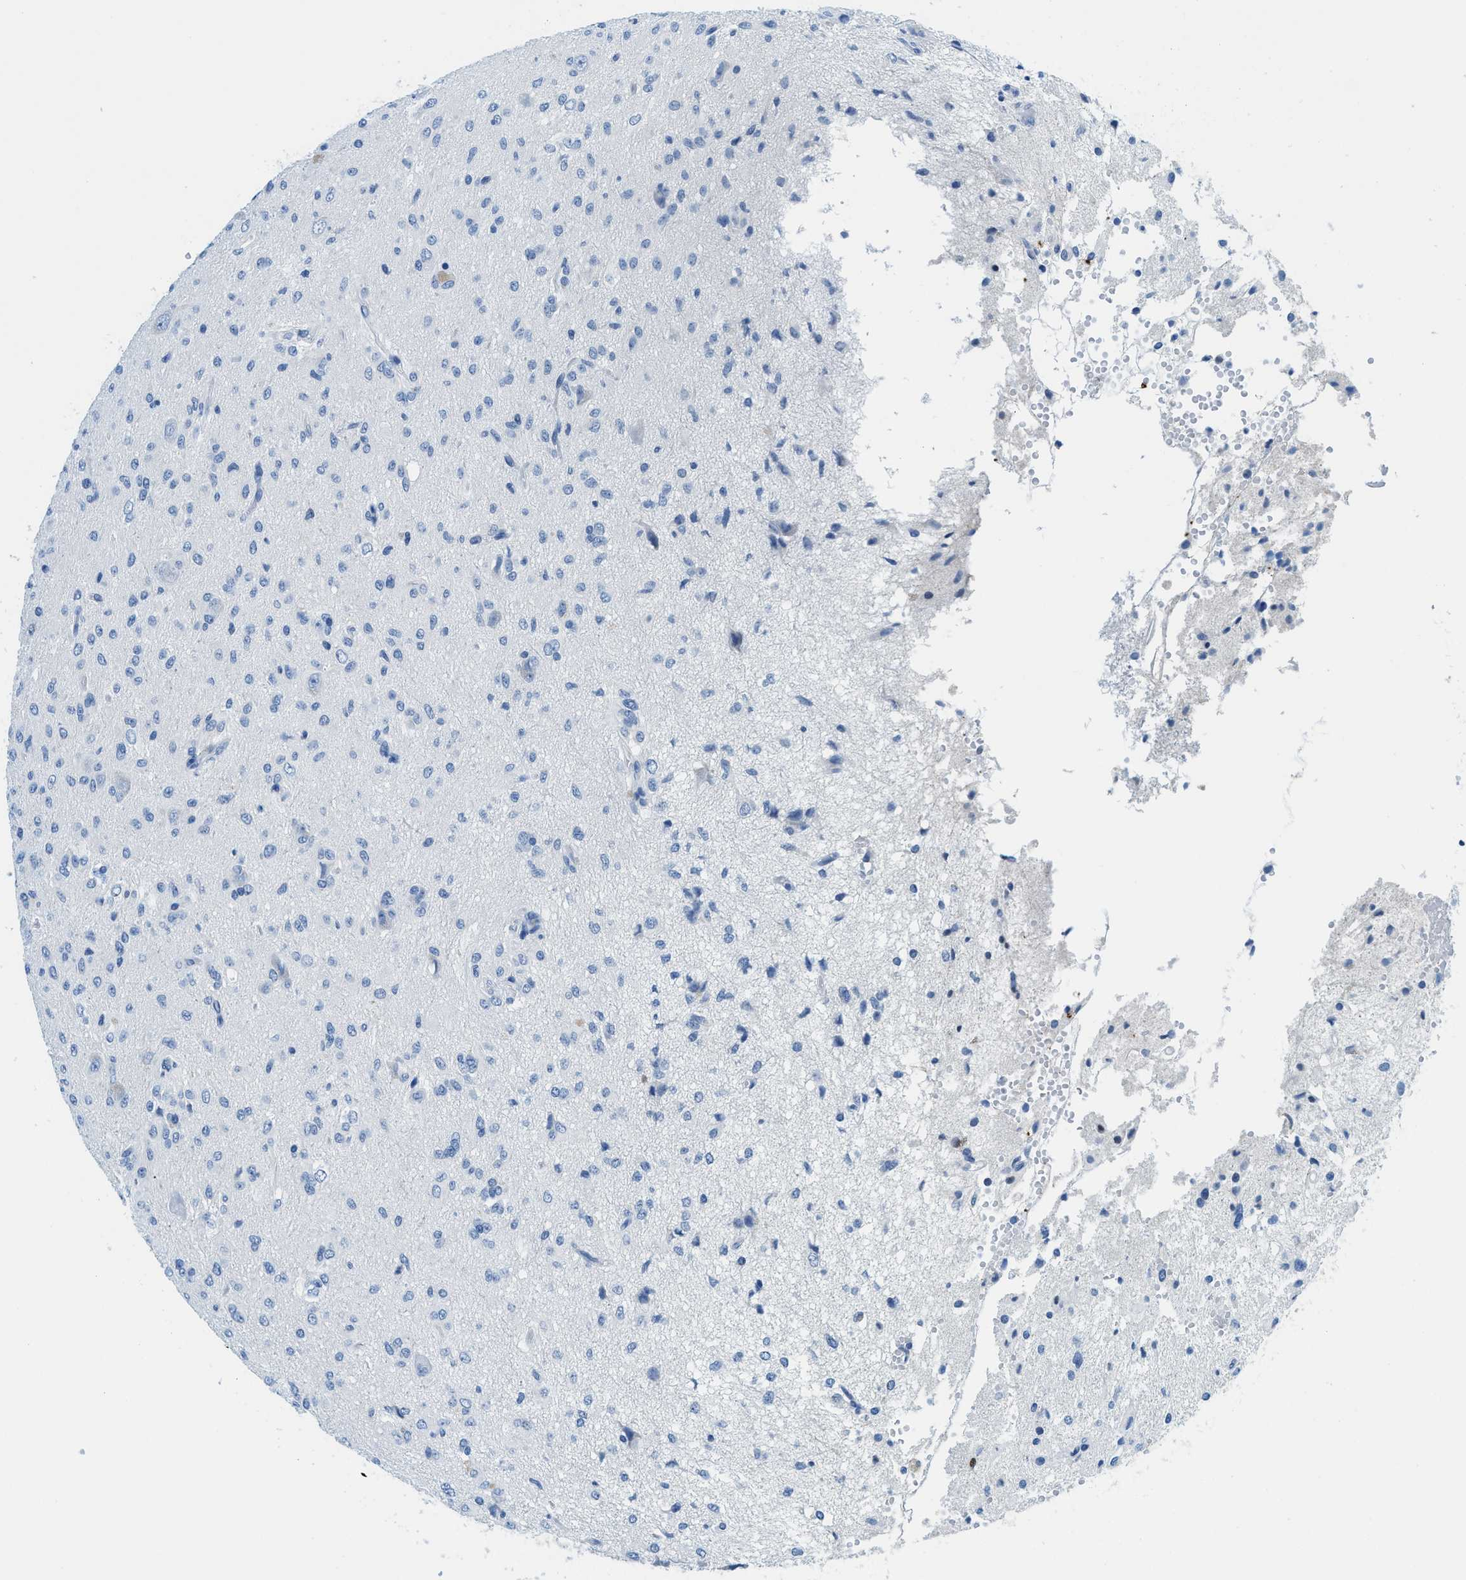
{"staining": {"intensity": "negative", "quantity": "none", "location": "none"}, "tissue": "glioma", "cell_type": "Tumor cells", "image_type": "cancer", "snomed": [{"axis": "morphology", "description": "Glioma, malignant, High grade"}, {"axis": "topography", "description": "Brain"}], "caption": "This is an immunohistochemistry micrograph of human glioma. There is no staining in tumor cells.", "gene": "MBL2", "patient": {"sex": "female", "age": 59}}